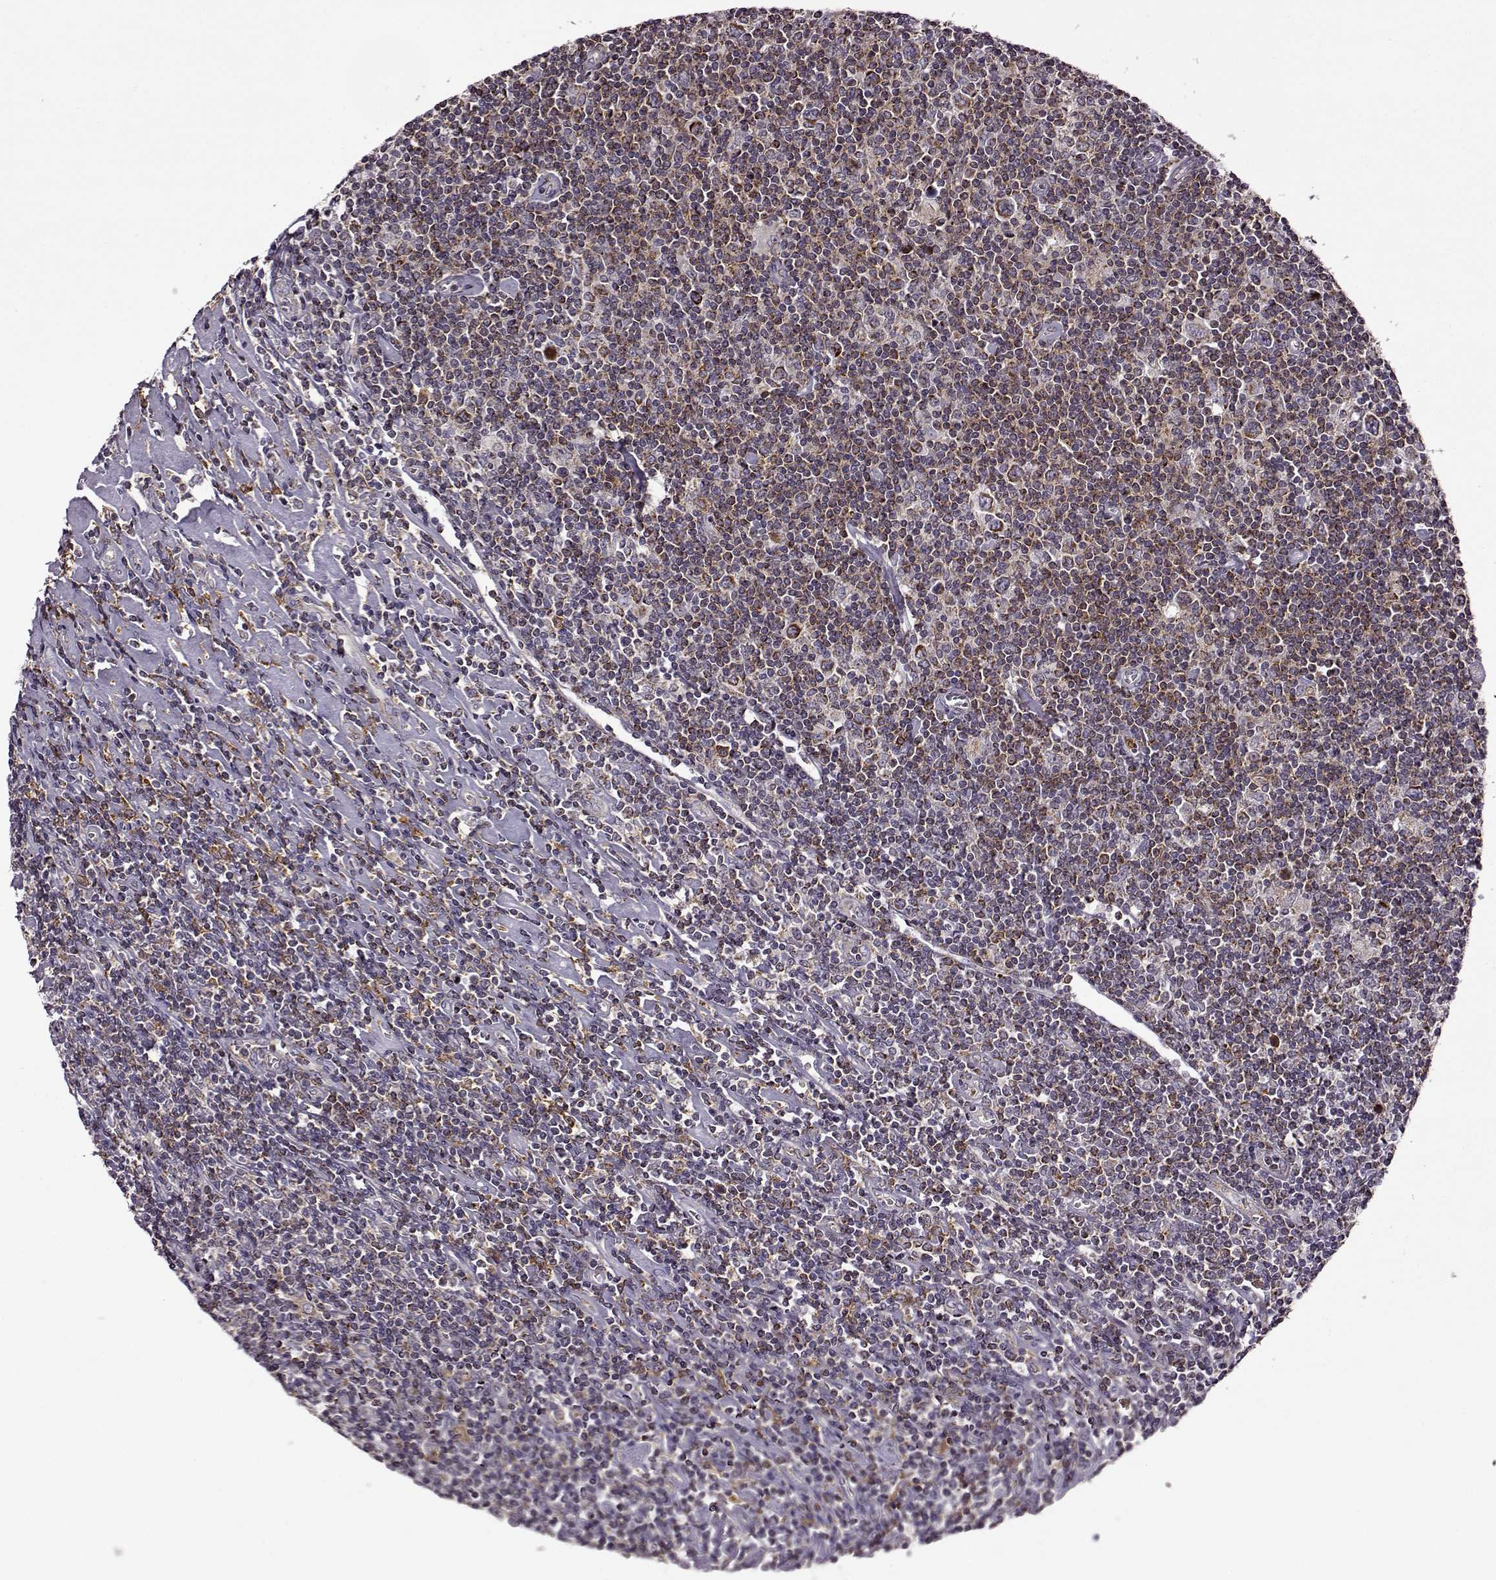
{"staining": {"intensity": "moderate", "quantity": ">75%", "location": "cytoplasmic/membranous"}, "tissue": "lymphoma", "cell_type": "Tumor cells", "image_type": "cancer", "snomed": [{"axis": "morphology", "description": "Hodgkin's disease, NOS"}, {"axis": "topography", "description": "Lymph node"}], "caption": "This is an image of immunohistochemistry (IHC) staining of Hodgkin's disease, which shows moderate expression in the cytoplasmic/membranous of tumor cells.", "gene": "MTSS1", "patient": {"sex": "male", "age": 40}}